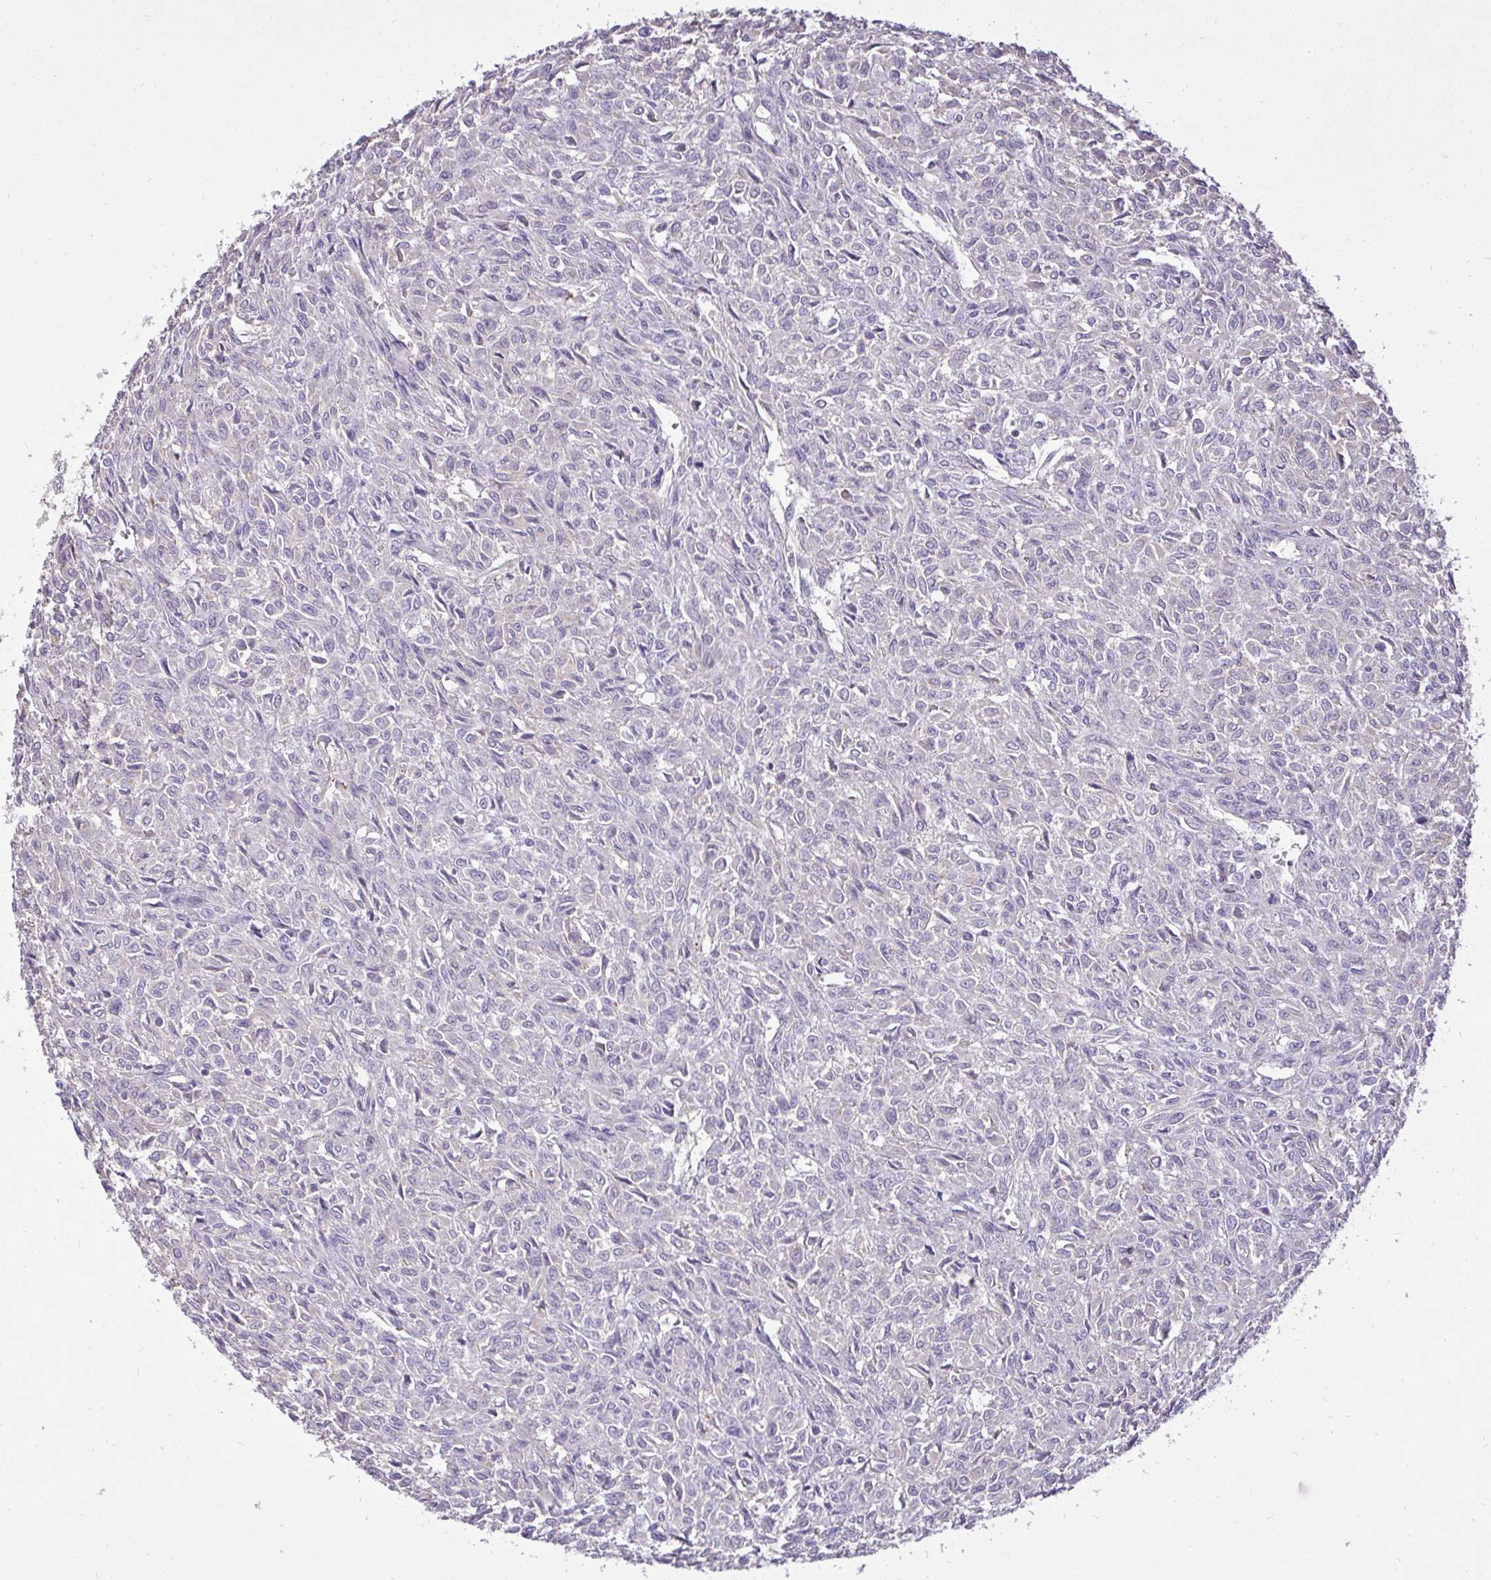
{"staining": {"intensity": "negative", "quantity": "none", "location": "none"}, "tissue": "renal cancer", "cell_type": "Tumor cells", "image_type": "cancer", "snomed": [{"axis": "morphology", "description": "Adenocarcinoma, NOS"}, {"axis": "topography", "description": "Kidney"}], "caption": "This is a photomicrograph of immunohistochemistry (IHC) staining of renal cancer, which shows no positivity in tumor cells.", "gene": "STRIP1", "patient": {"sex": "male", "age": 58}}